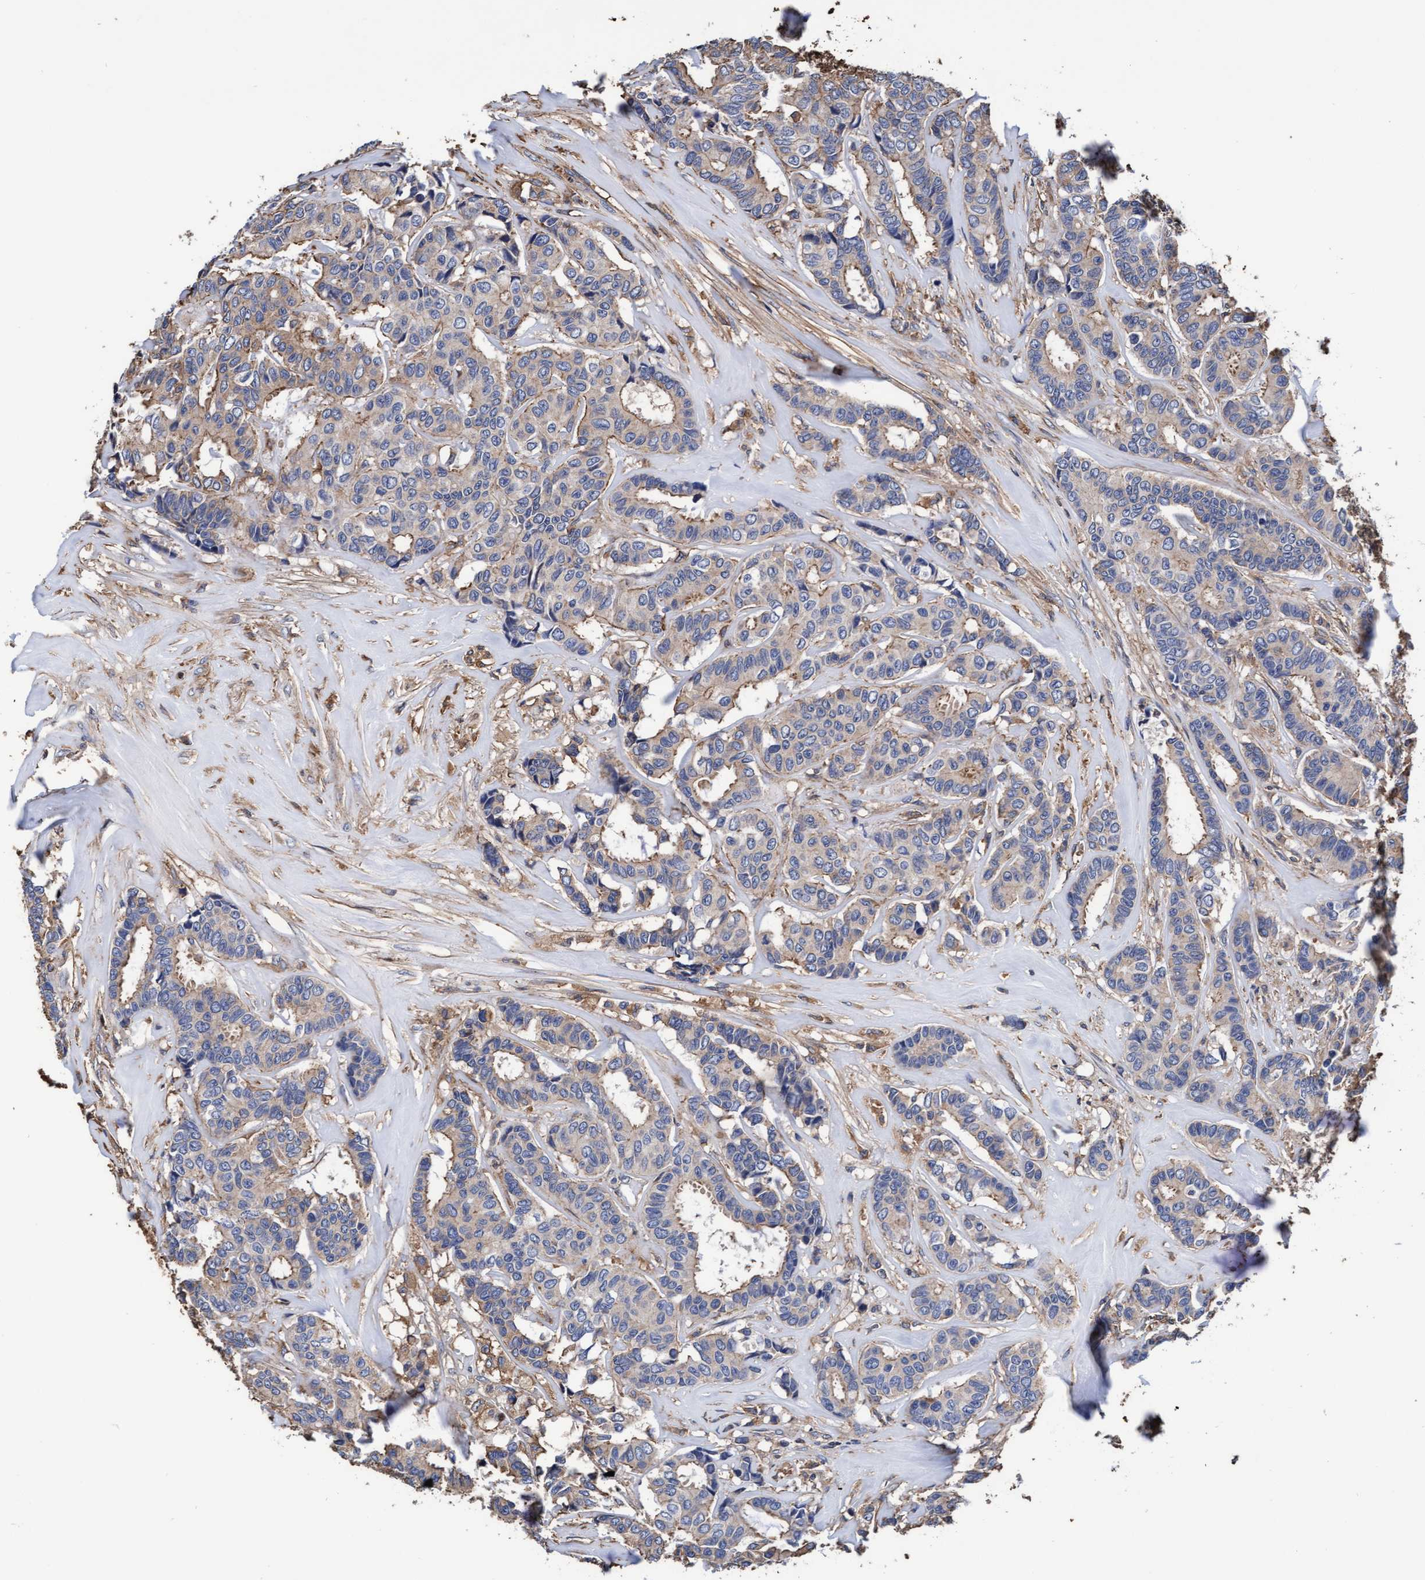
{"staining": {"intensity": "moderate", "quantity": "<25%", "location": "cytoplasmic/membranous"}, "tissue": "breast cancer", "cell_type": "Tumor cells", "image_type": "cancer", "snomed": [{"axis": "morphology", "description": "Duct carcinoma"}, {"axis": "topography", "description": "Breast"}], "caption": "Breast cancer tissue shows moderate cytoplasmic/membranous staining in approximately <25% of tumor cells The protein of interest is stained brown, and the nuclei are stained in blue (DAB (3,3'-diaminobenzidine) IHC with brightfield microscopy, high magnification).", "gene": "GRHPR", "patient": {"sex": "female", "age": 87}}